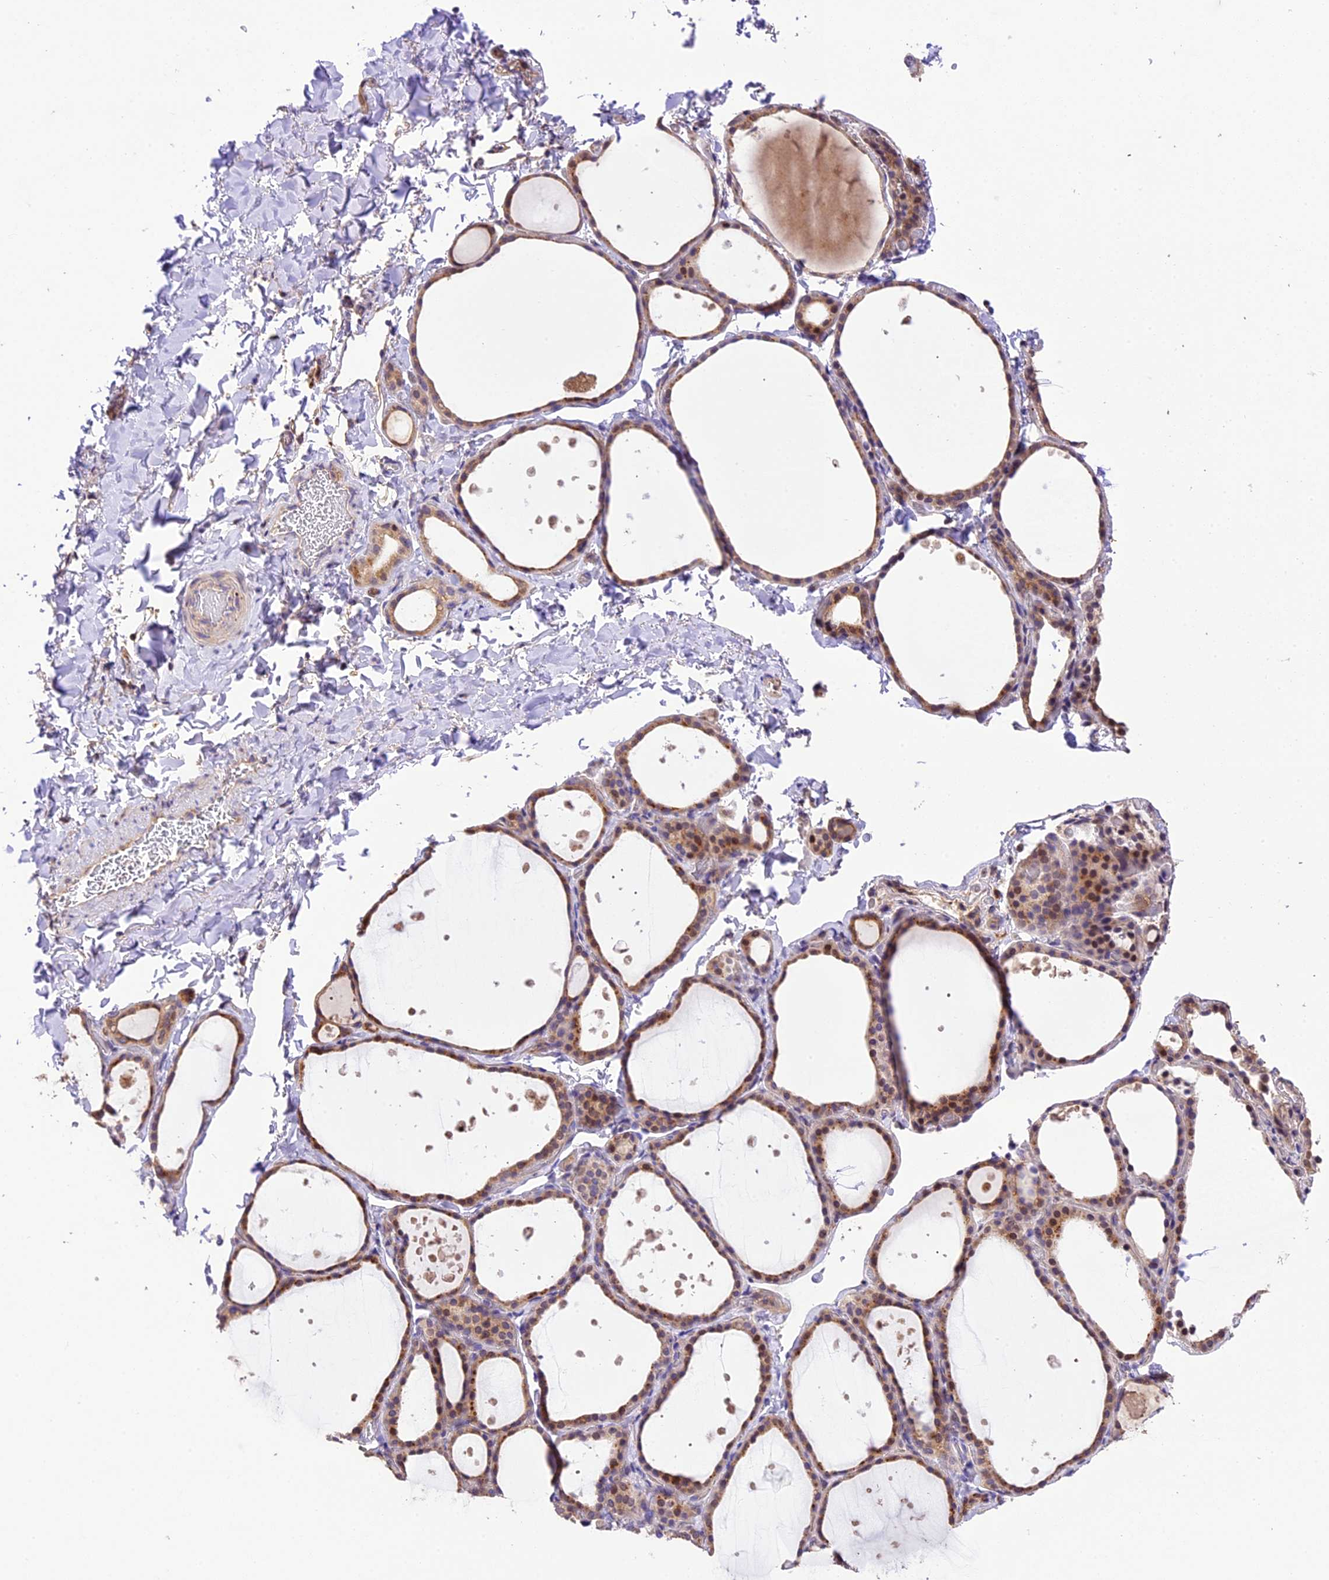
{"staining": {"intensity": "weak", "quantity": "25%-75%", "location": "cytoplasmic/membranous"}, "tissue": "thyroid gland", "cell_type": "Glandular cells", "image_type": "normal", "snomed": [{"axis": "morphology", "description": "Normal tissue, NOS"}, {"axis": "topography", "description": "Thyroid gland"}], "caption": "Protein expression analysis of normal thyroid gland exhibits weak cytoplasmic/membranous positivity in about 25%-75% of glandular cells. (Stains: DAB in brown, nuclei in blue, Microscopy: brightfield microscopy at high magnification).", "gene": "DGKH", "patient": {"sex": "female", "age": 44}}